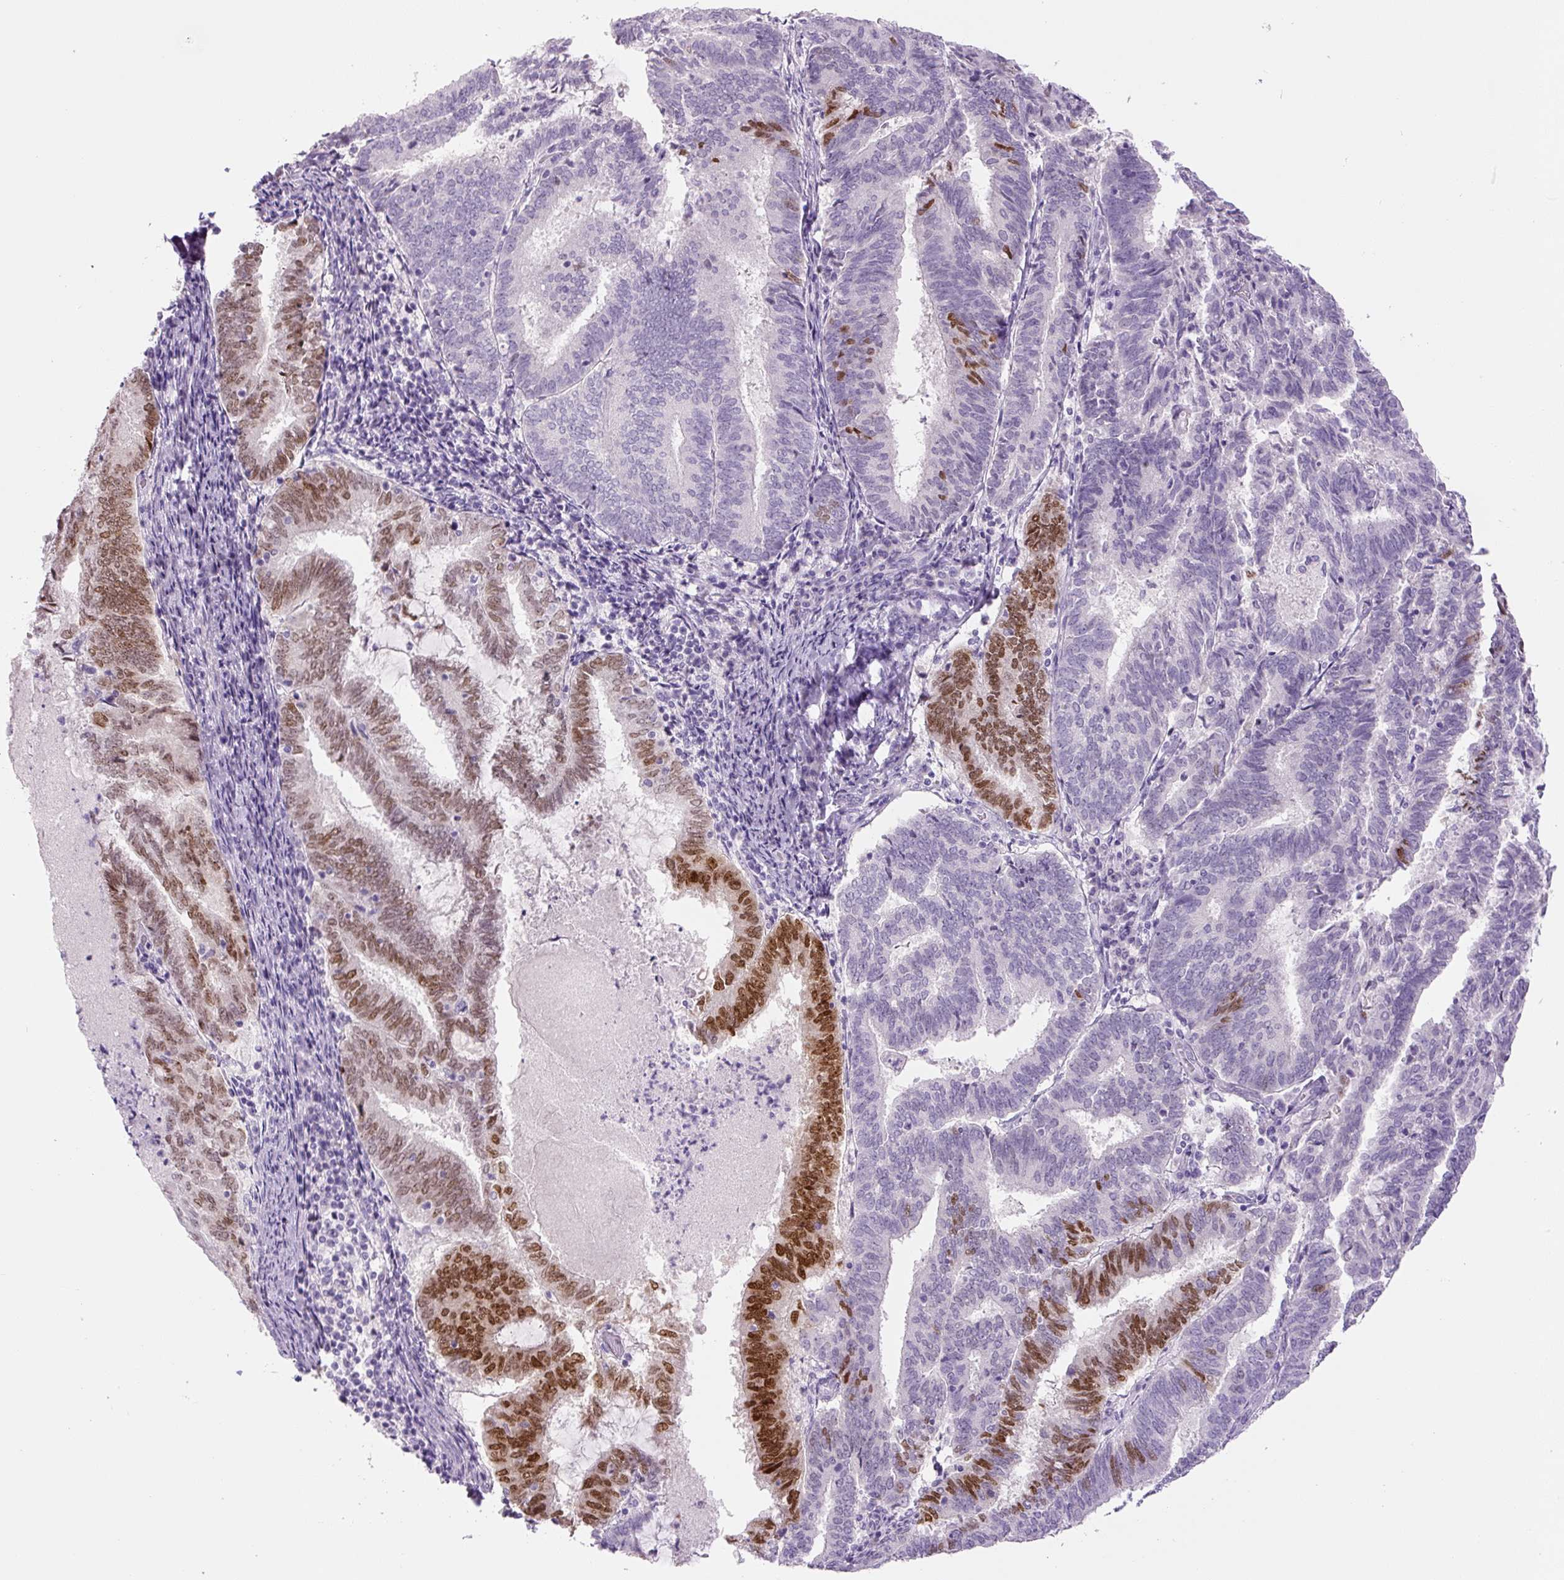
{"staining": {"intensity": "strong", "quantity": "<25%", "location": "nuclear"}, "tissue": "endometrial cancer", "cell_type": "Tumor cells", "image_type": "cancer", "snomed": [{"axis": "morphology", "description": "Adenocarcinoma, NOS"}, {"axis": "topography", "description": "Endometrium"}], "caption": "Immunohistochemistry (IHC) (DAB (3,3'-diaminobenzidine)) staining of endometrial cancer shows strong nuclear protein expression in about <25% of tumor cells.", "gene": "SIX1", "patient": {"sex": "female", "age": 80}}